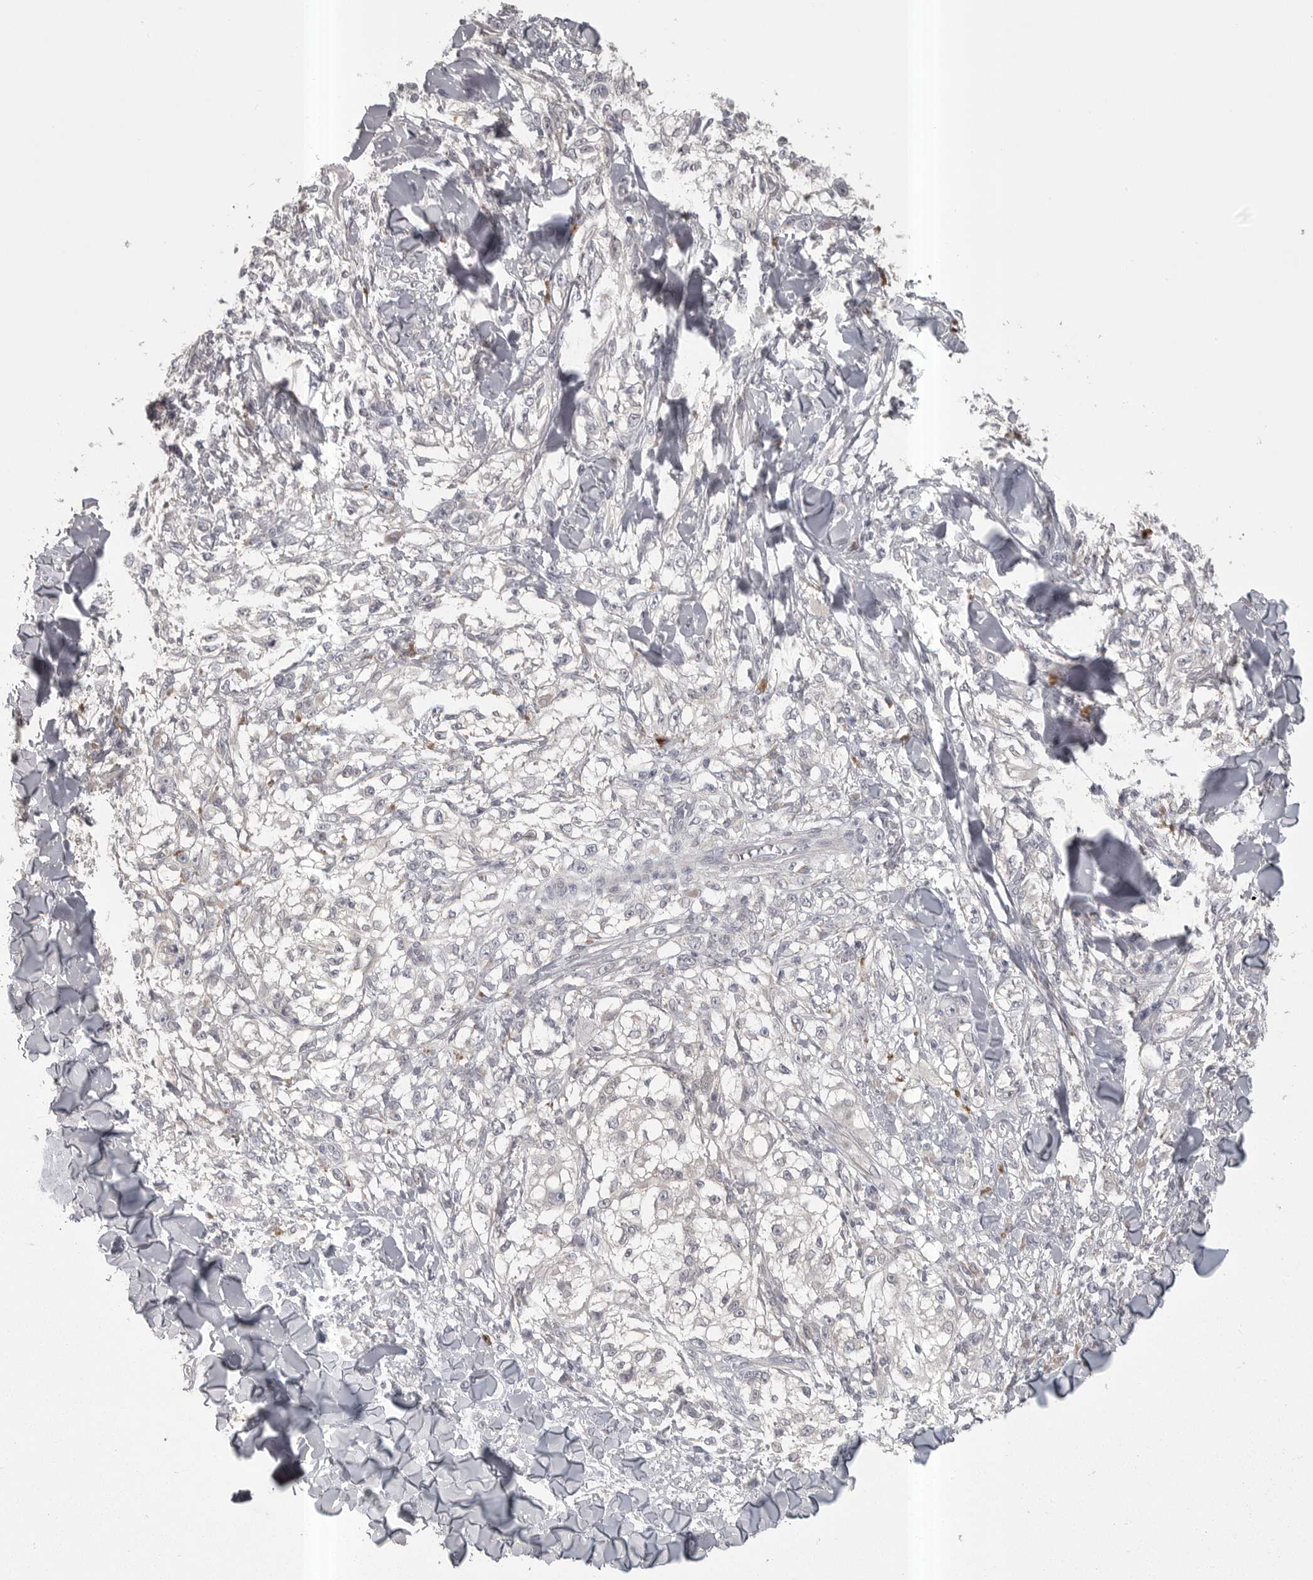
{"staining": {"intensity": "negative", "quantity": "none", "location": "none"}, "tissue": "melanoma", "cell_type": "Tumor cells", "image_type": "cancer", "snomed": [{"axis": "morphology", "description": "Malignant melanoma, NOS"}, {"axis": "topography", "description": "Skin of head"}], "caption": "Histopathology image shows no protein expression in tumor cells of melanoma tissue.", "gene": "PHF13", "patient": {"sex": "male", "age": 83}}